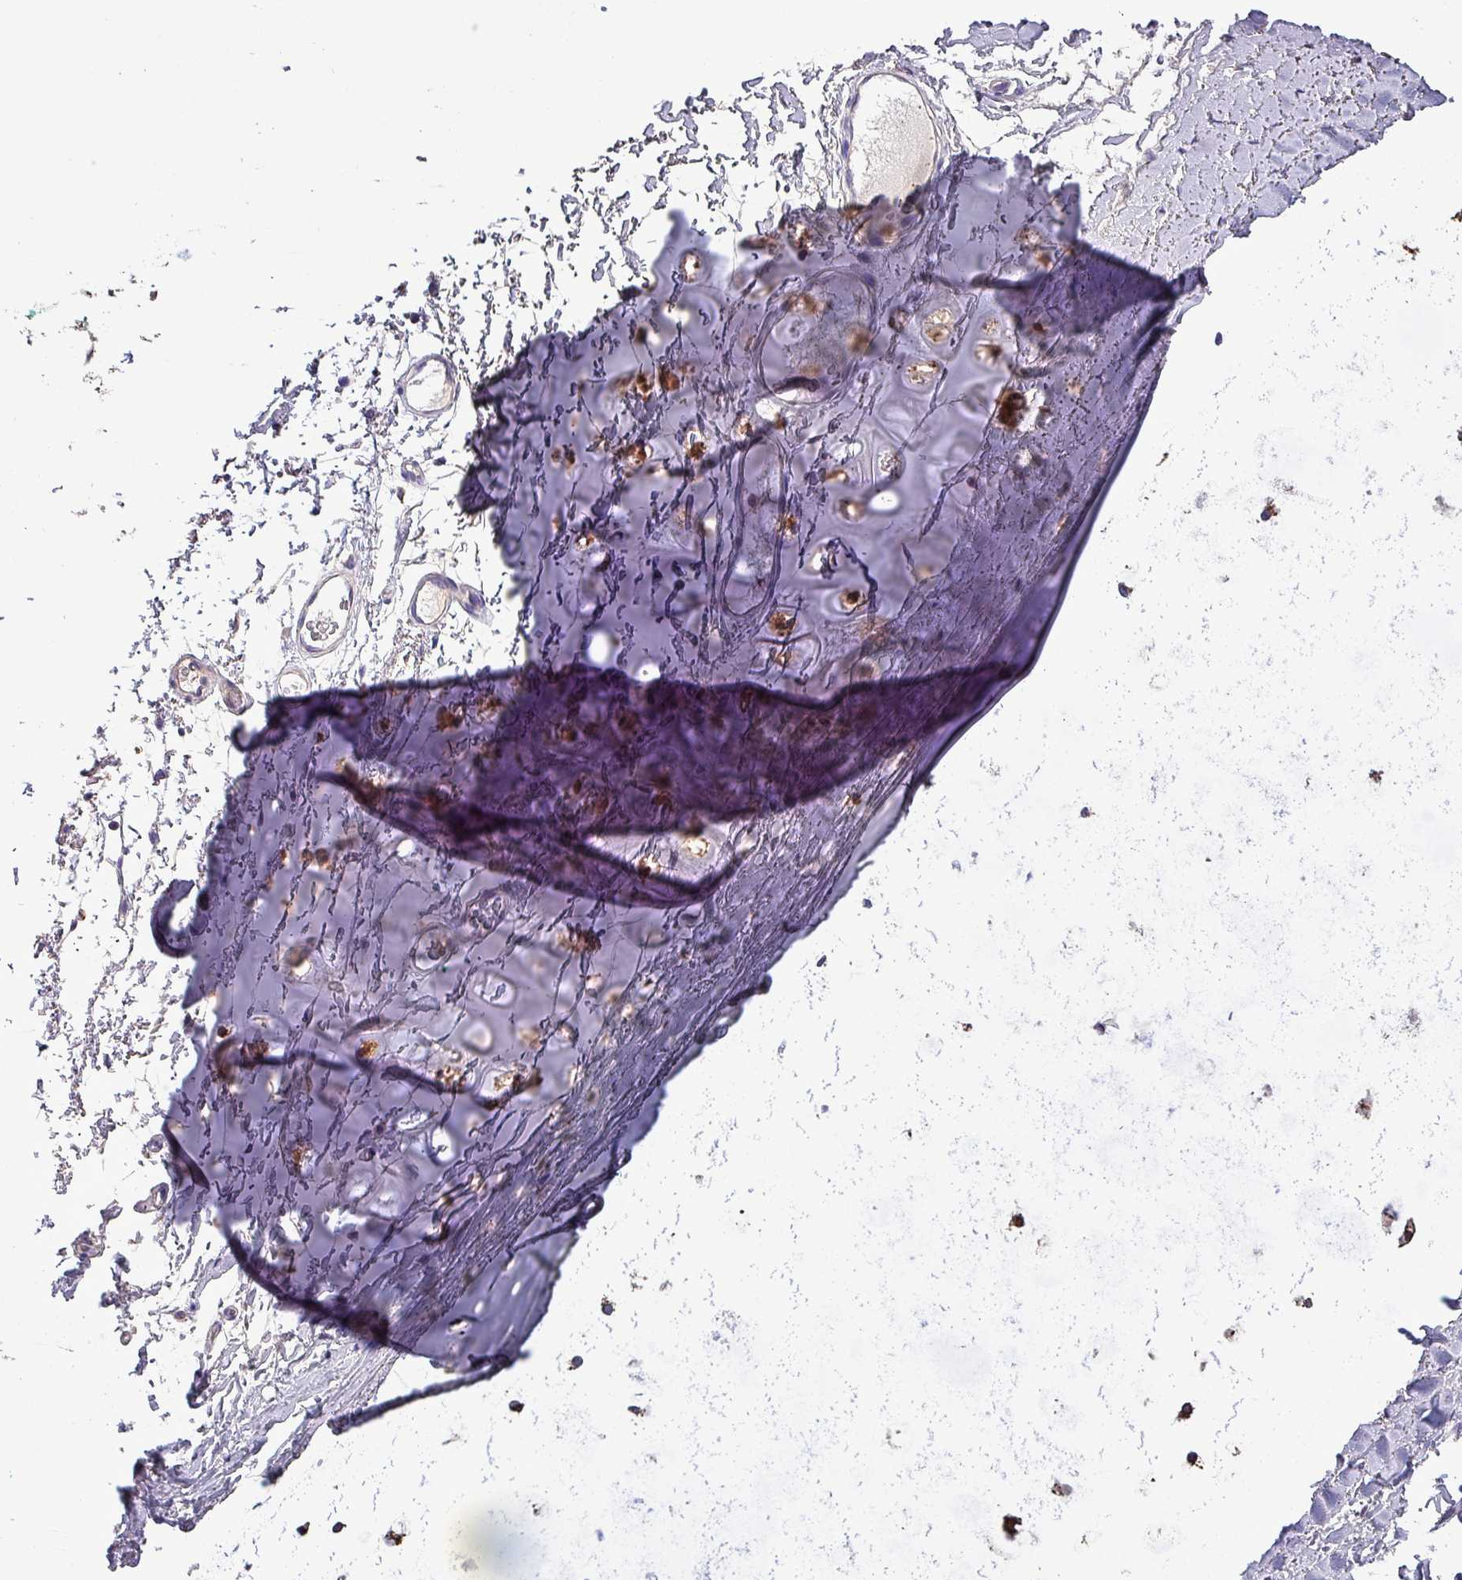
{"staining": {"intensity": "negative", "quantity": "none", "location": "none"}, "tissue": "adipose tissue", "cell_type": "Adipocytes", "image_type": "normal", "snomed": [{"axis": "morphology", "description": "Normal tissue, NOS"}, {"axis": "topography", "description": "Cartilage tissue"}, {"axis": "topography", "description": "Bronchus"}], "caption": "High magnification brightfield microscopy of benign adipose tissue stained with DAB (brown) and counterstained with hematoxylin (blue): adipocytes show no significant expression.", "gene": "HTRA4", "patient": {"sex": "female", "age": 72}}